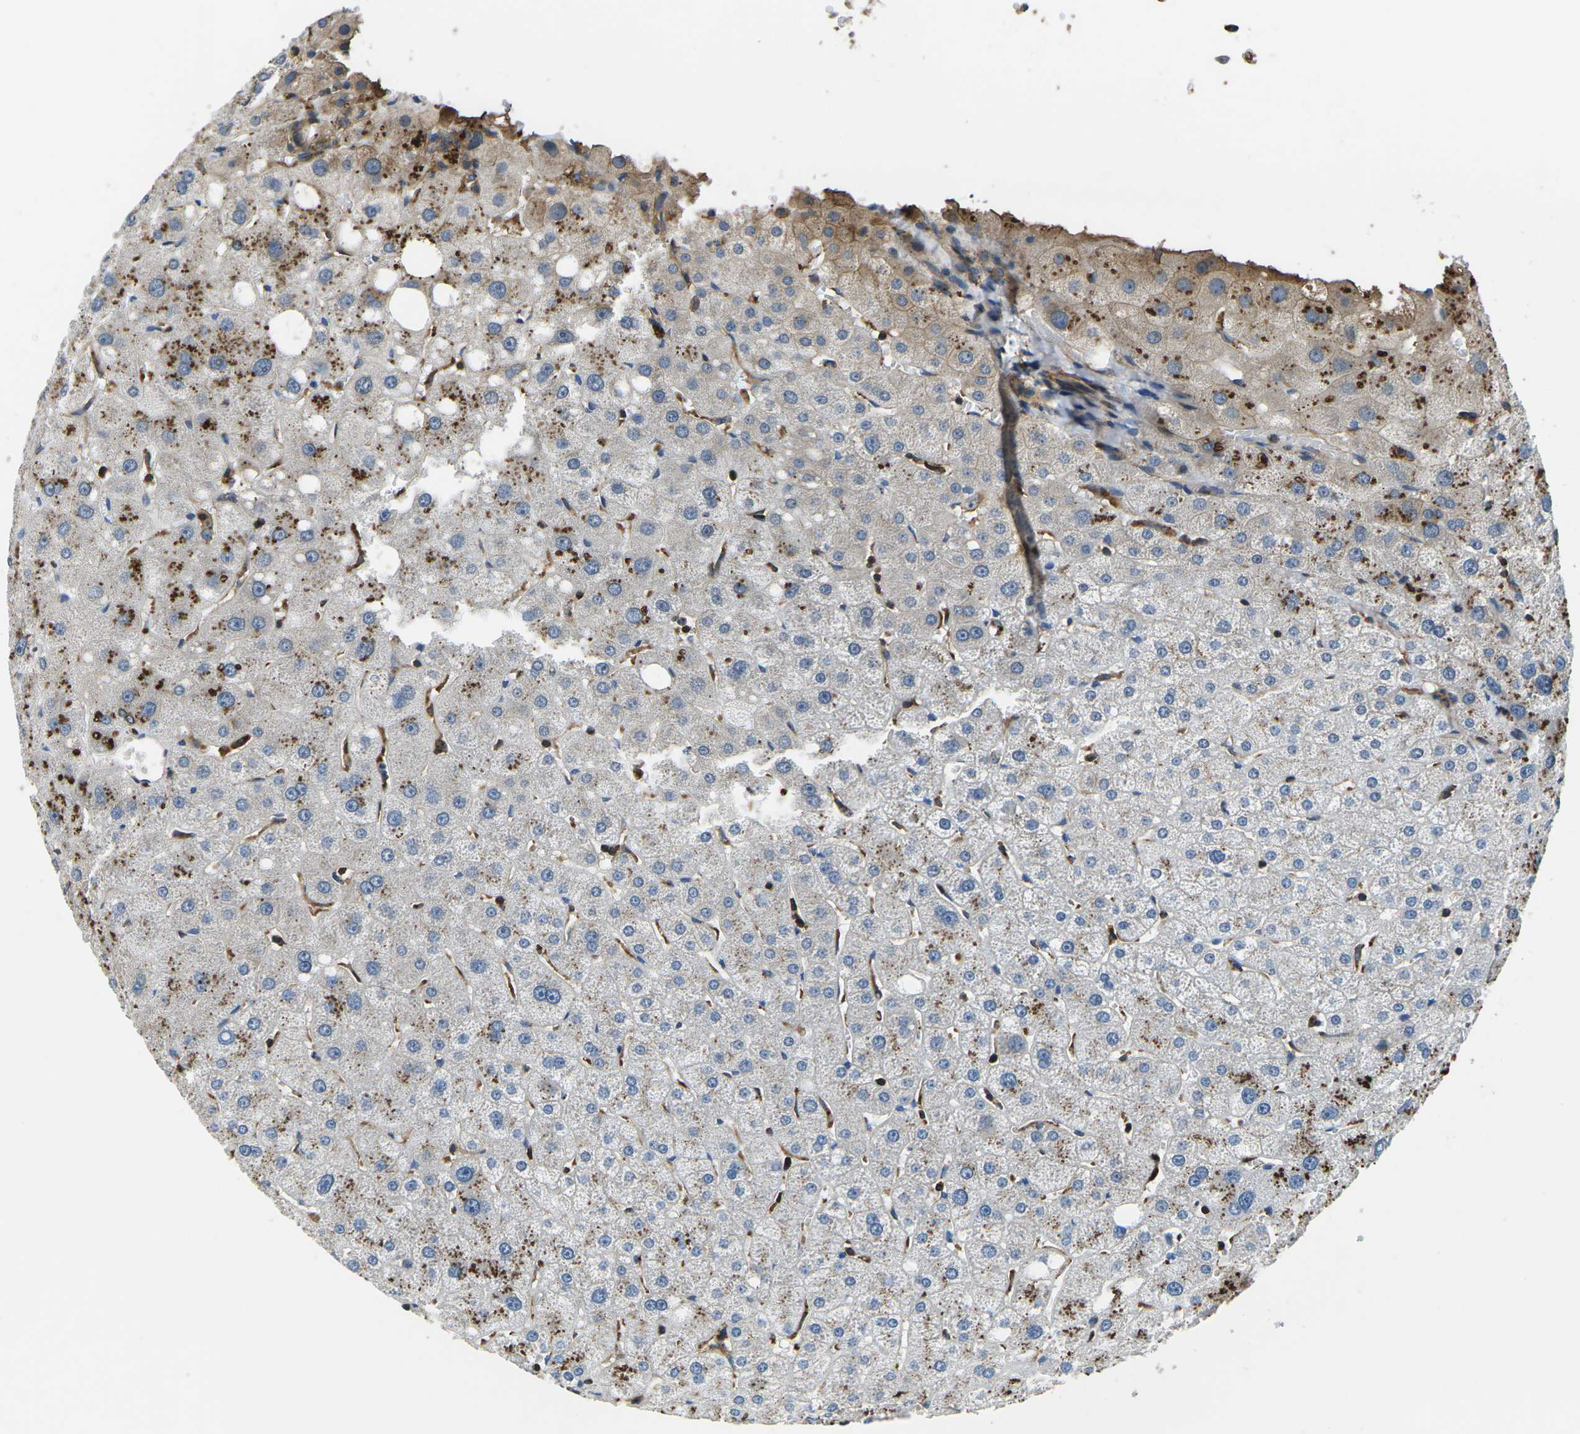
{"staining": {"intensity": "moderate", "quantity": ">75%", "location": "cytoplasmic/membranous"}, "tissue": "liver", "cell_type": "Cholangiocytes", "image_type": "normal", "snomed": [{"axis": "morphology", "description": "Normal tissue, NOS"}, {"axis": "topography", "description": "Liver"}], "caption": "A high-resolution image shows IHC staining of unremarkable liver, which exhibits moderate cytoplasmic/membranous positivity in approximately >75% of cholangiocytes.", "gene": "KCNJ15", "patient": {"sex": "male", "age": 73}}